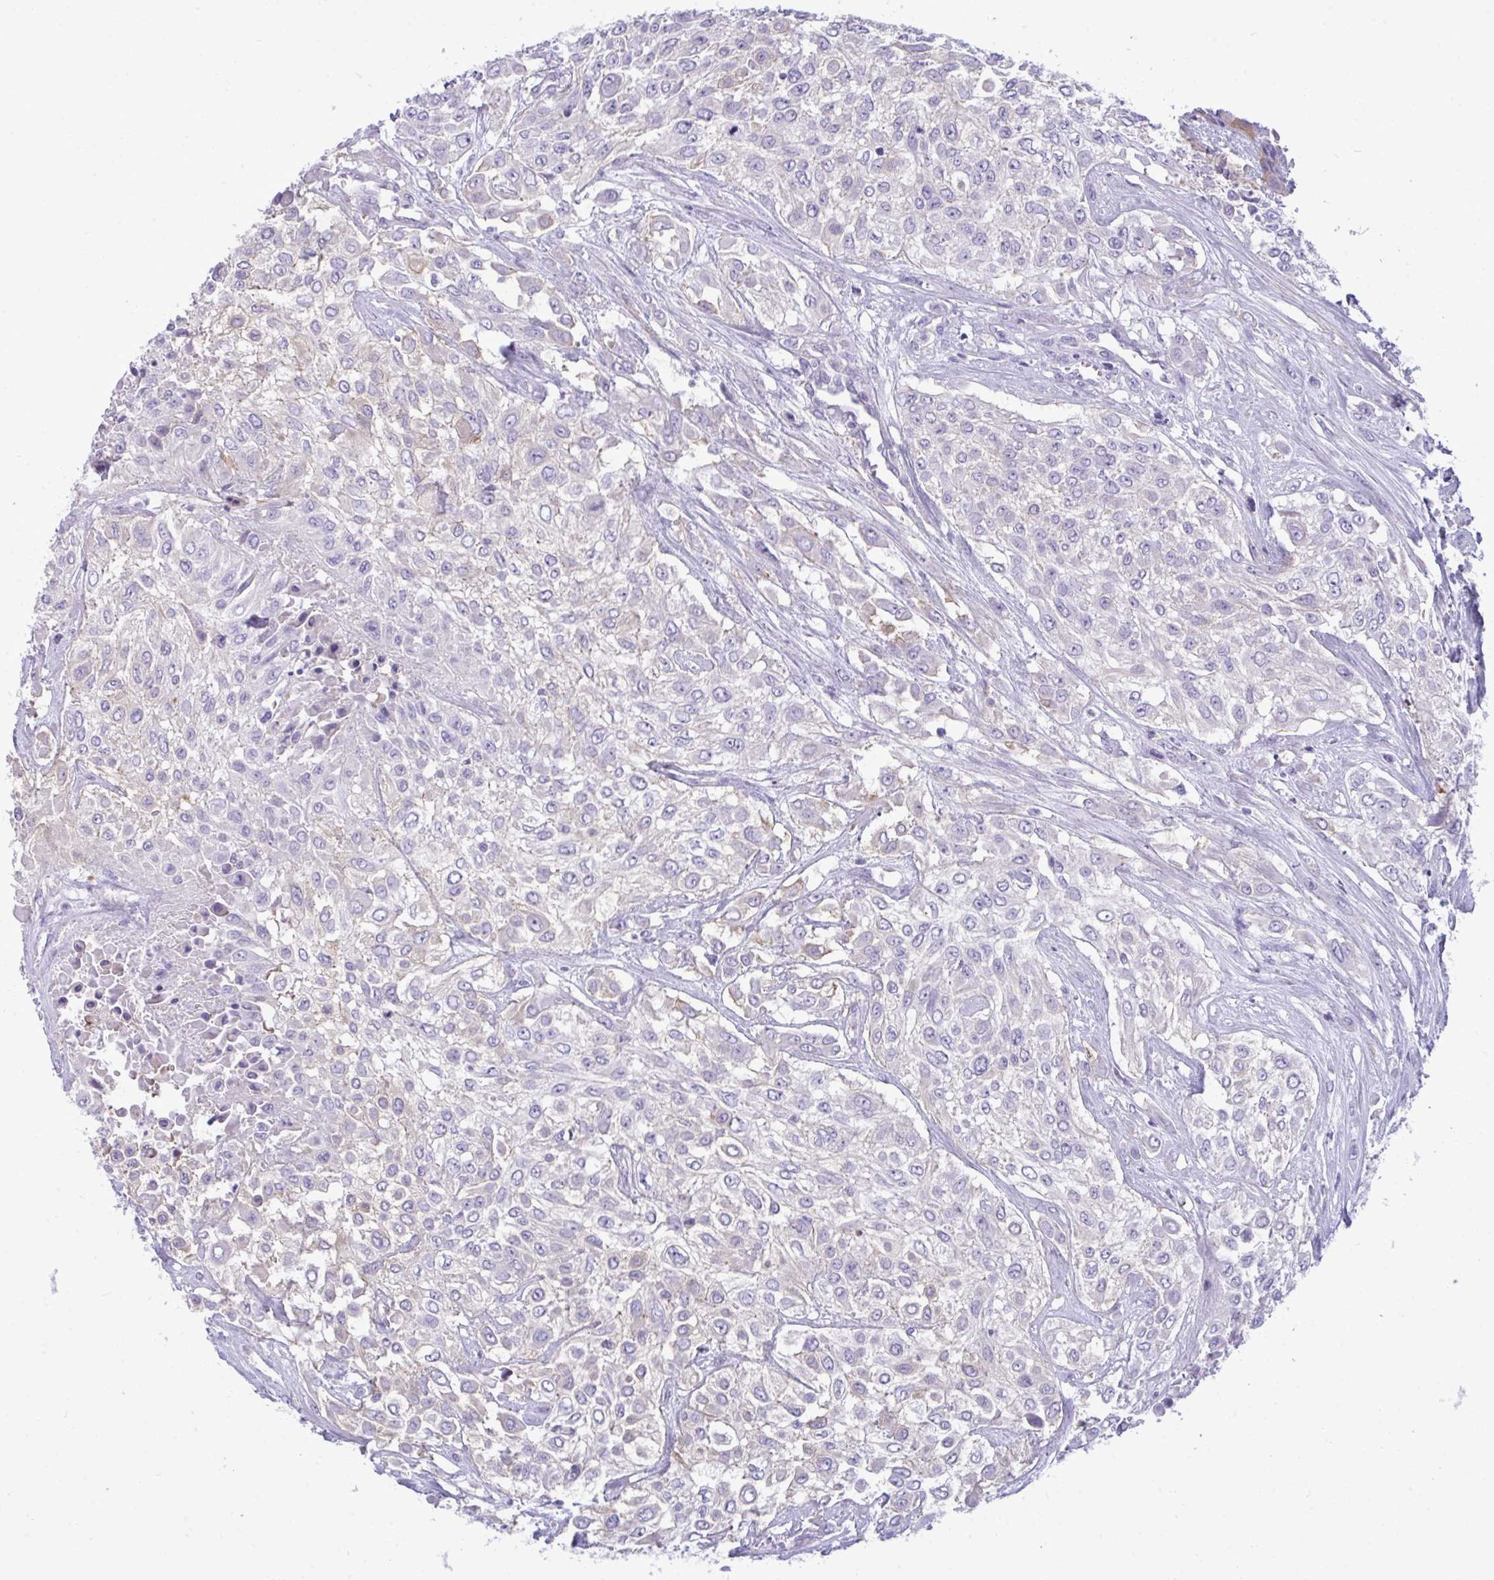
{"staining": {"intensity": "negative", "quantity": "none", "location": "none"}, "tissue": "urothelial cancer", "cell_type": "Tumor cells", "image_type": "cancer", "snomed": [{"axis": "morphology", "description": "Urothelial carcinoma, High grade"}, {"axis": "topography", "description": "Urinary bladder"}], "caption": "Urothelial cancer was stained to show a protein in brown. There is no significant positivity in tumor cells.", "gene": "MYH10", "patient": {"sex": "male", "age": 57}}